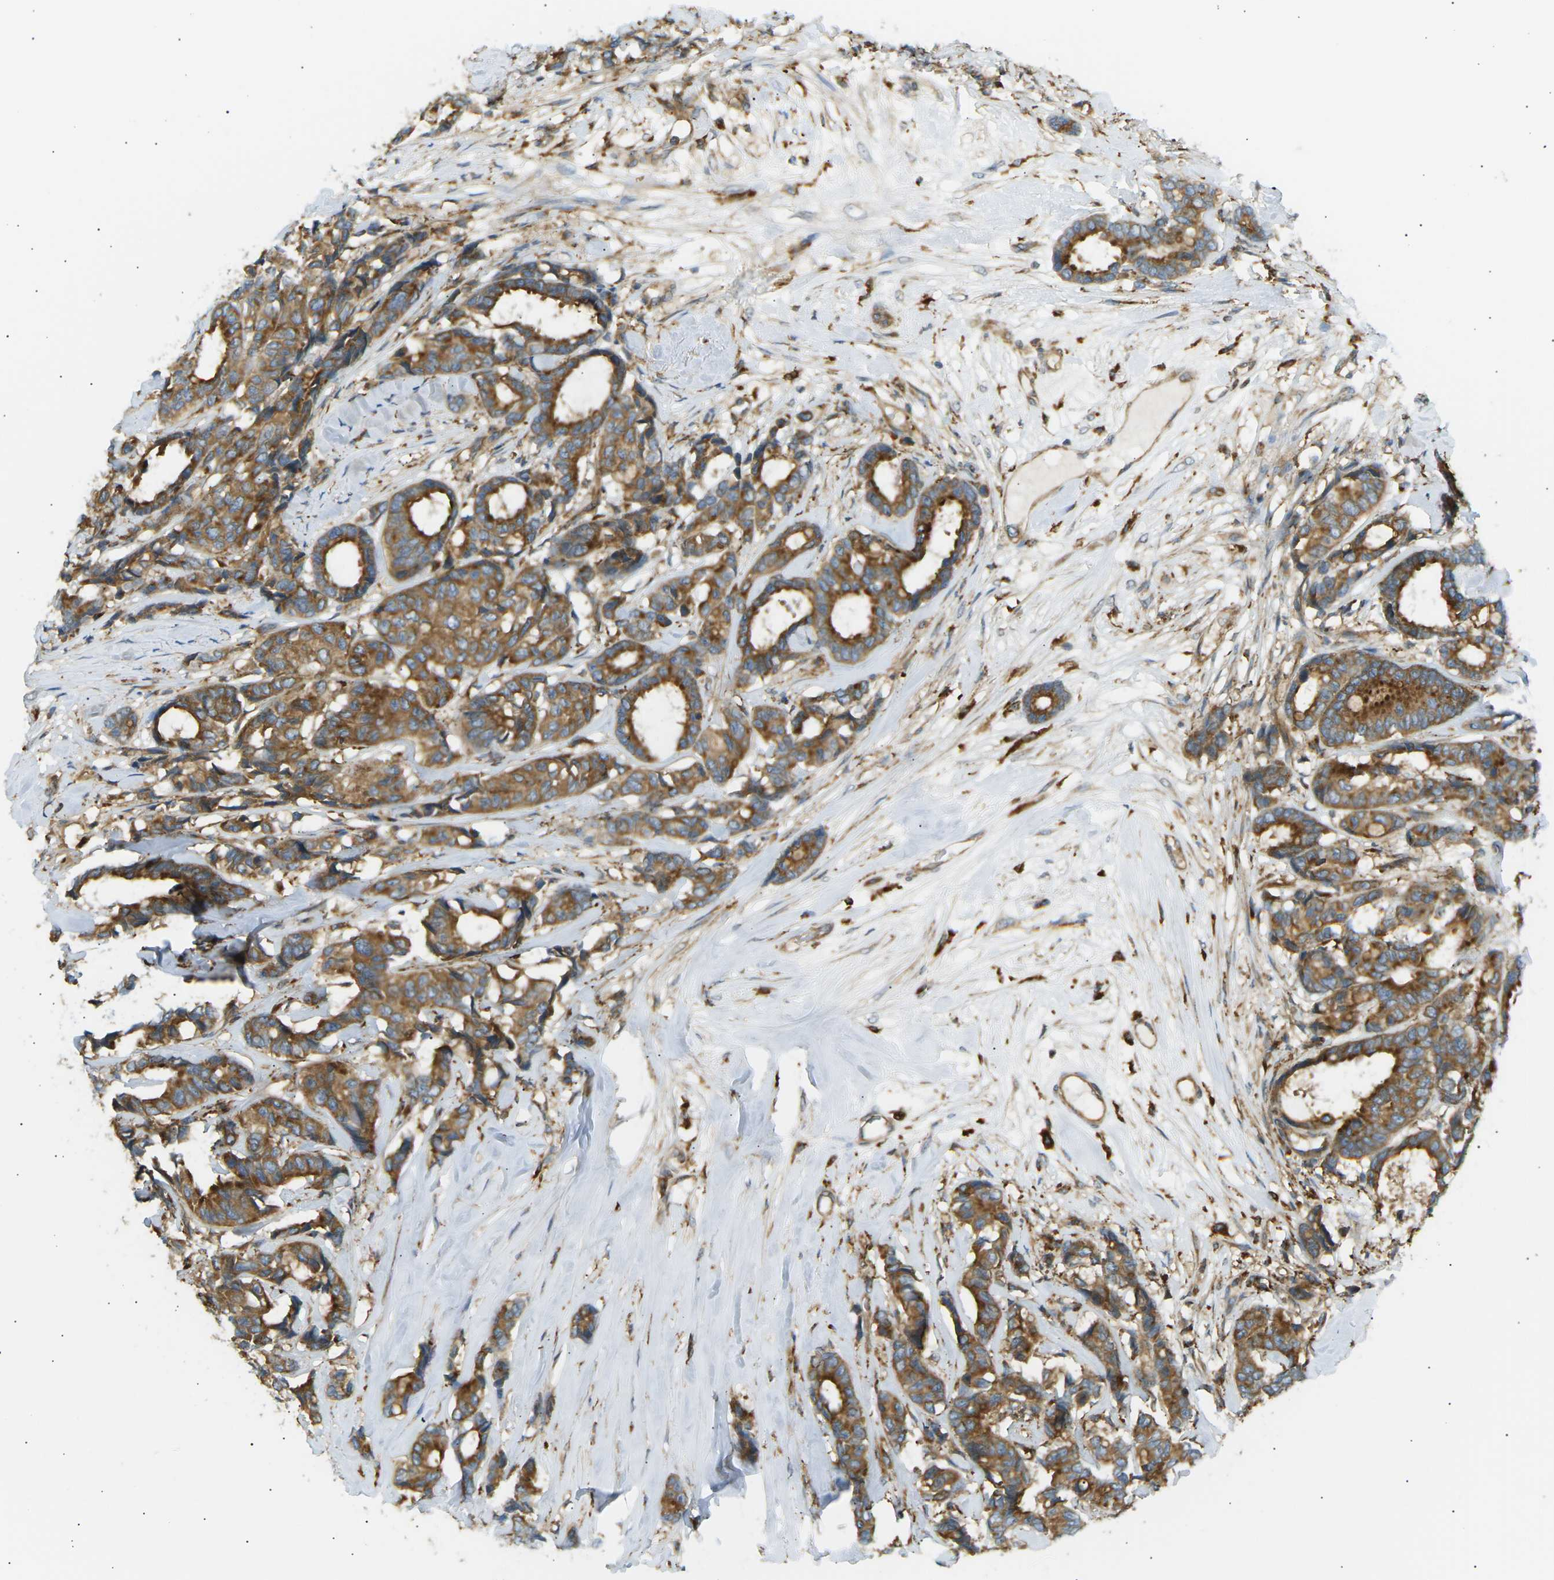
{"staining": {"intensity": "moderate", "quantity": ">75%", "location": "cytoplasmic/membranous"}, "tissue": "breast cancer", "cell_type": "Tumor cells", "image_type": "cancer", "snomed": [{"axis": "morphology", "description": "Duct carcinoma"}, {"axis": "topography", "description": "Breast"}], "caption": "Immunohistochemical staining of human breast invasive ductal carcinoma demonstrates moderate cytoplasmic/membranous protein expression in about >75% of tumor cells. (Brightfield microscopy of DAB IHC at high magnification).", "gene": "CDK17", "patient": {"sex": "female", "age": 87}}